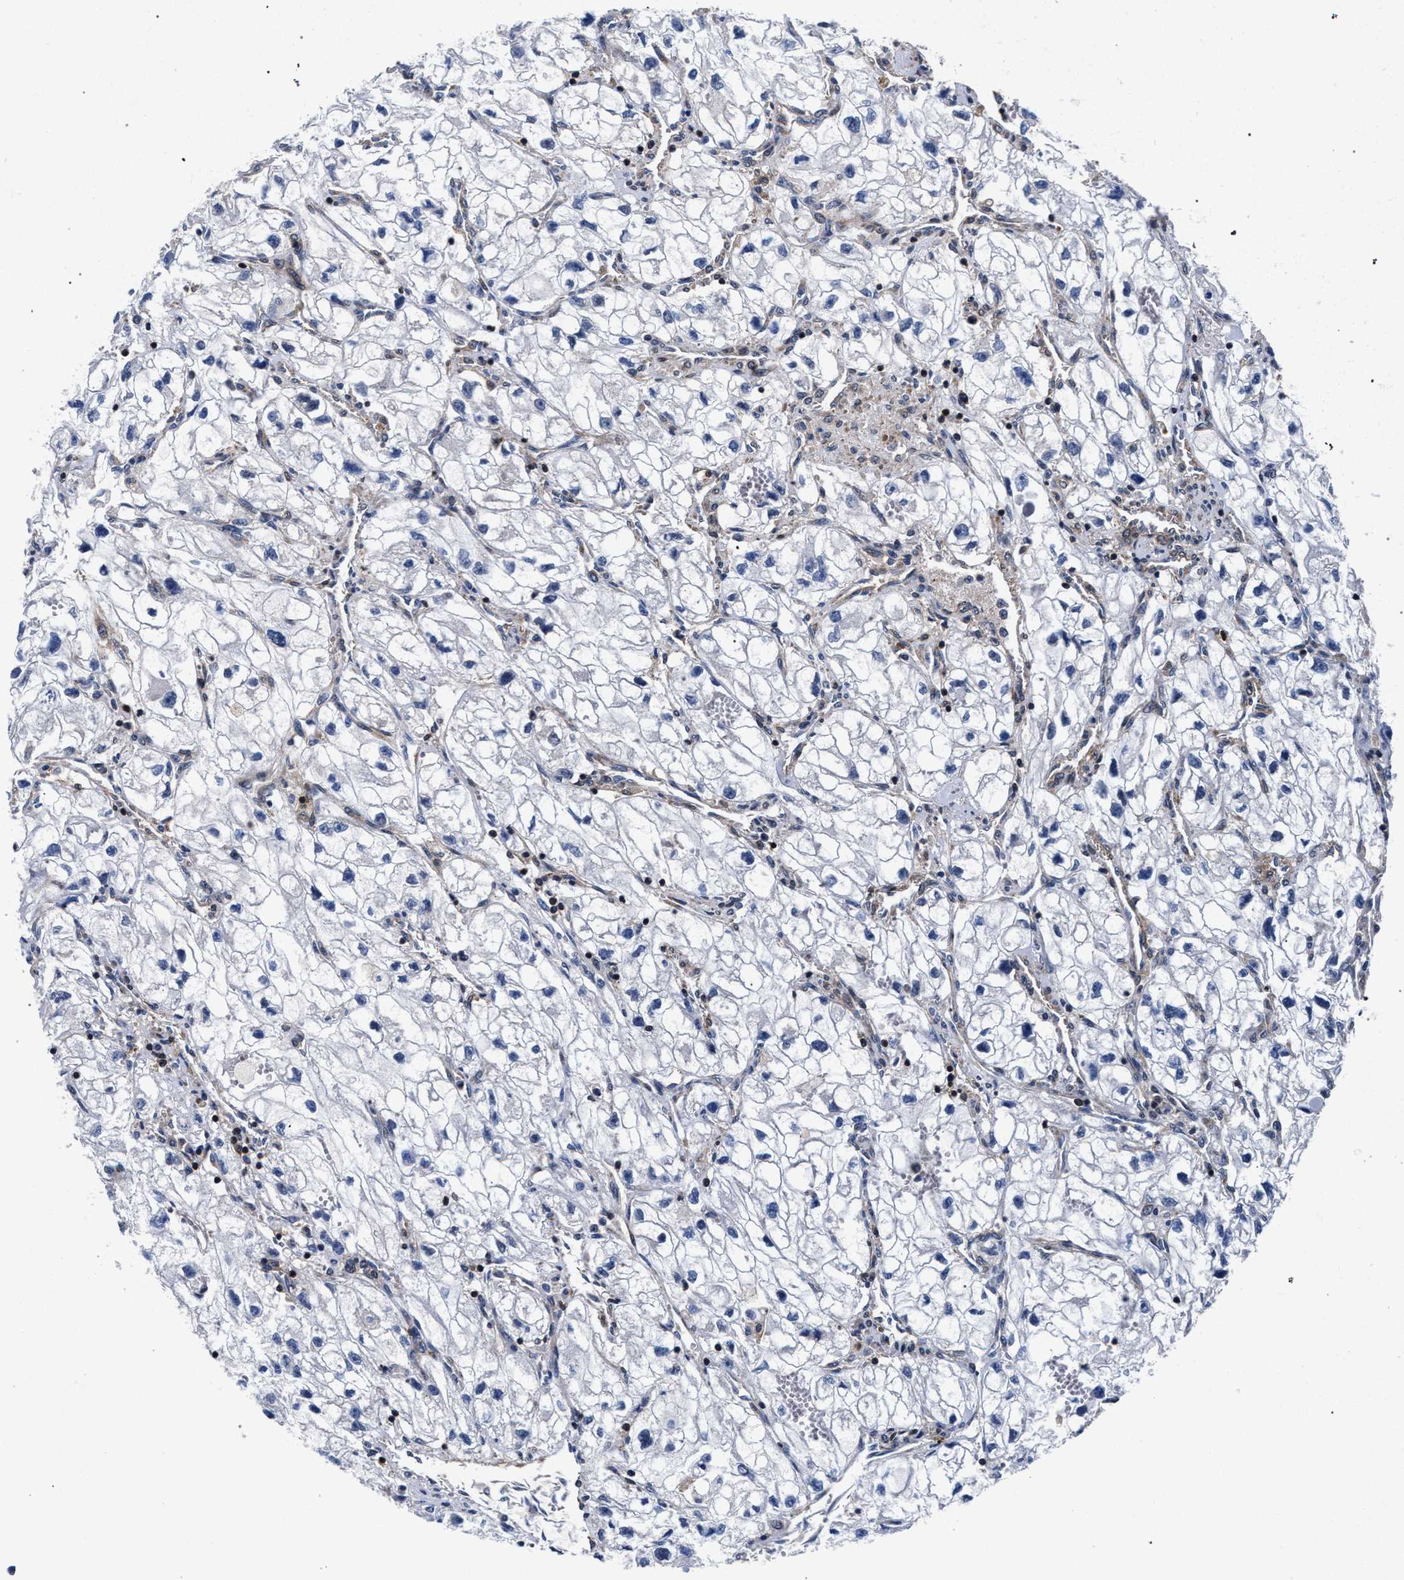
{"staining": {"intensity": "negative", "quantity": "none", "location": "none"}, "tissue": "renal cancer", "cell_type": "Tumor cells", "image_type": "cancer", "snomed": [{"axis": "morphology", "description": "Adenocarcinoma, NOS"}, {"axis": "topography", "description": "Kidney"}], "caption": "Tumor cells show no significant protein positivity in adenocarcinoma (renal). Nuclei are stained in blue.", "gene": "LASP1", "patient": {"sex": "female", "age": 70}}